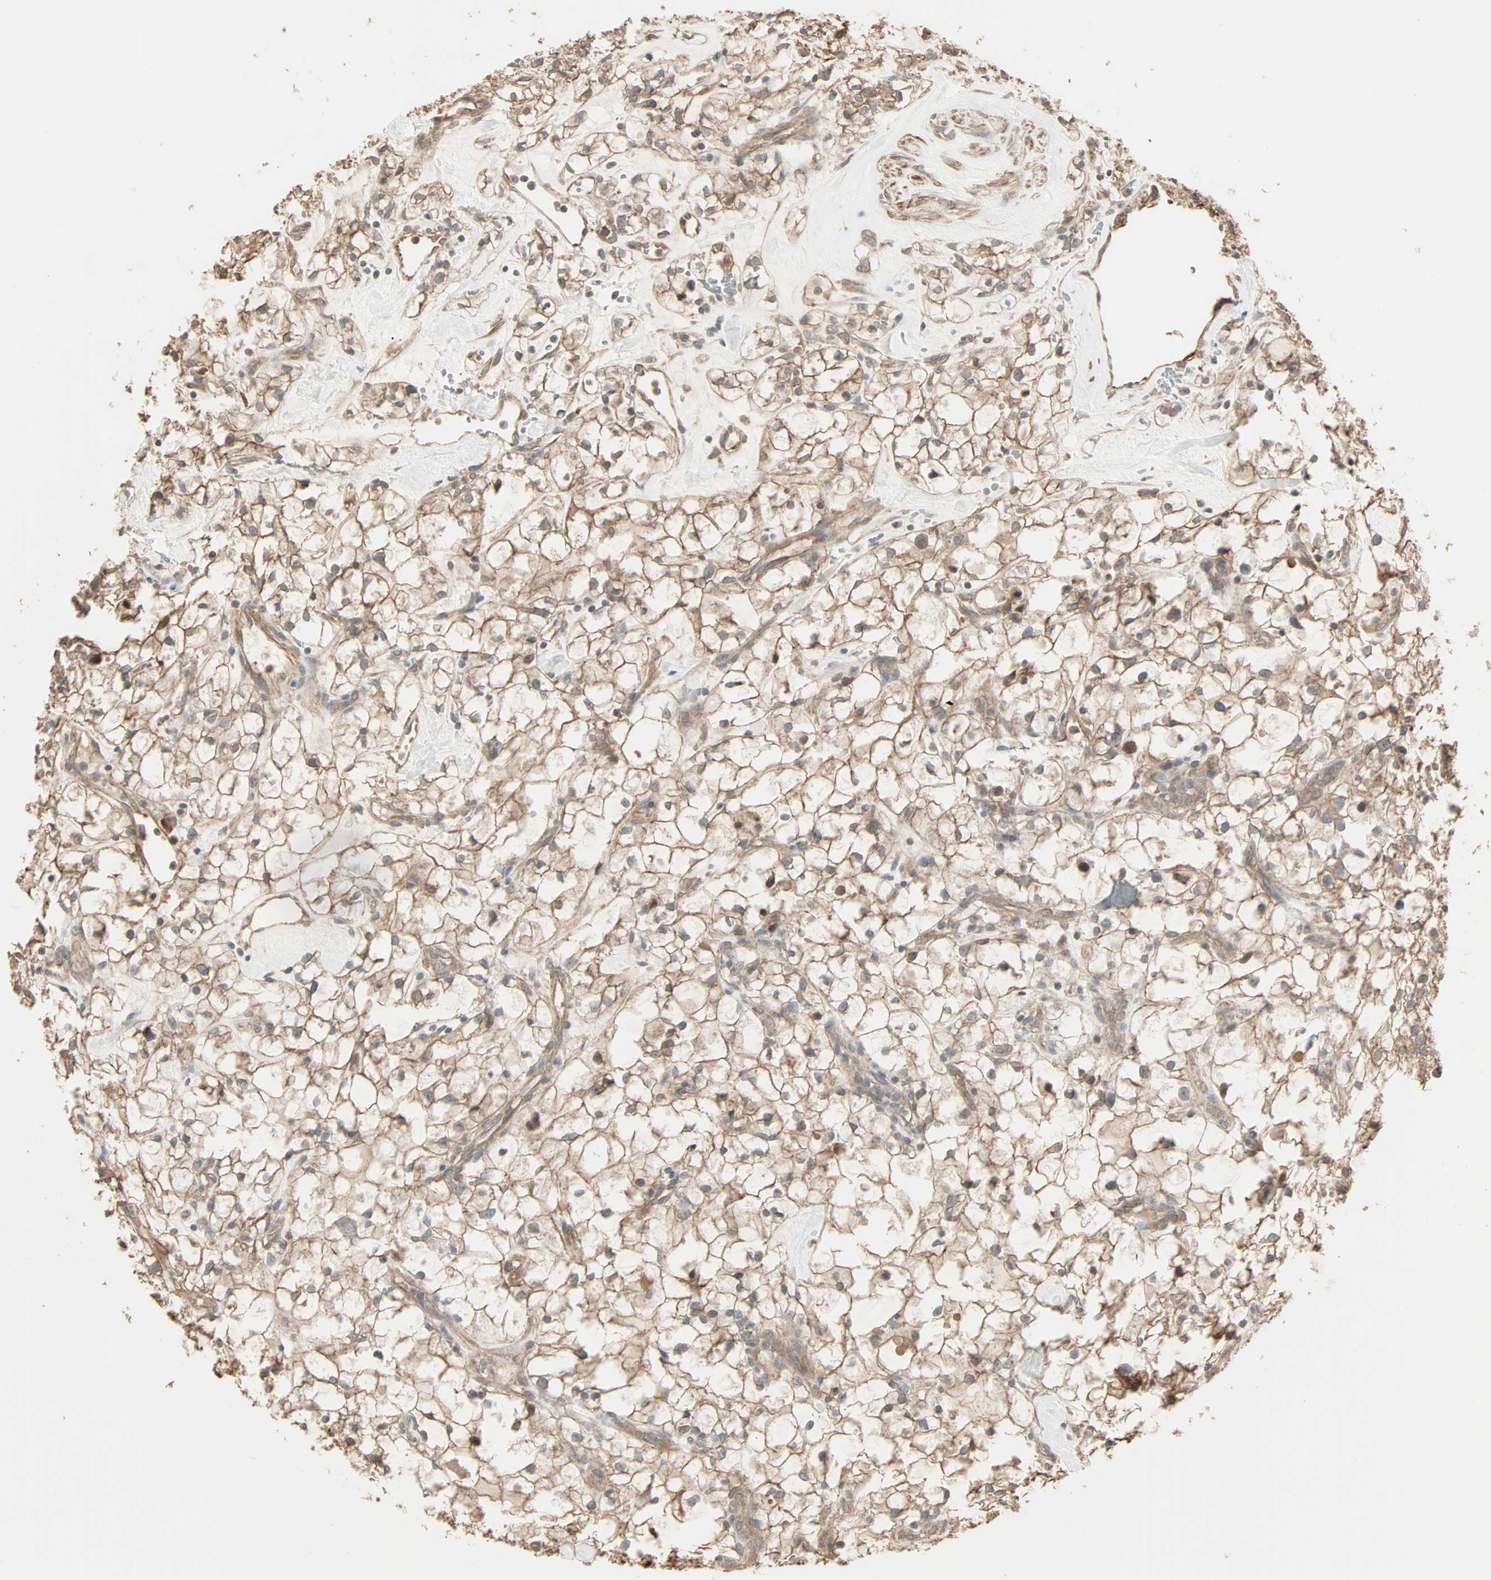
{"staining": {"intensity": "moderate", "quantity": ">75%", "location": "cytoplasmic/membranous"}, "tissue": "renal cancer", "cell_type": "Tumor cells", "image_type": "cancer", "snomed": [{"axis": "morphology", "description": "Adenocarcinoma, NOS"}, {"axis": "topography", "description": "Kidney"}], "caption": "This image shows renal adenocarcinoma stained with IHC to label a protein in brown. The cytoplasmic/membranous of tumor cells show moderate positivity for the protein. Nuclei are counter-stained blue.", "gene": "GALNT3", "patient": {"sex": "female", "age": 60}}